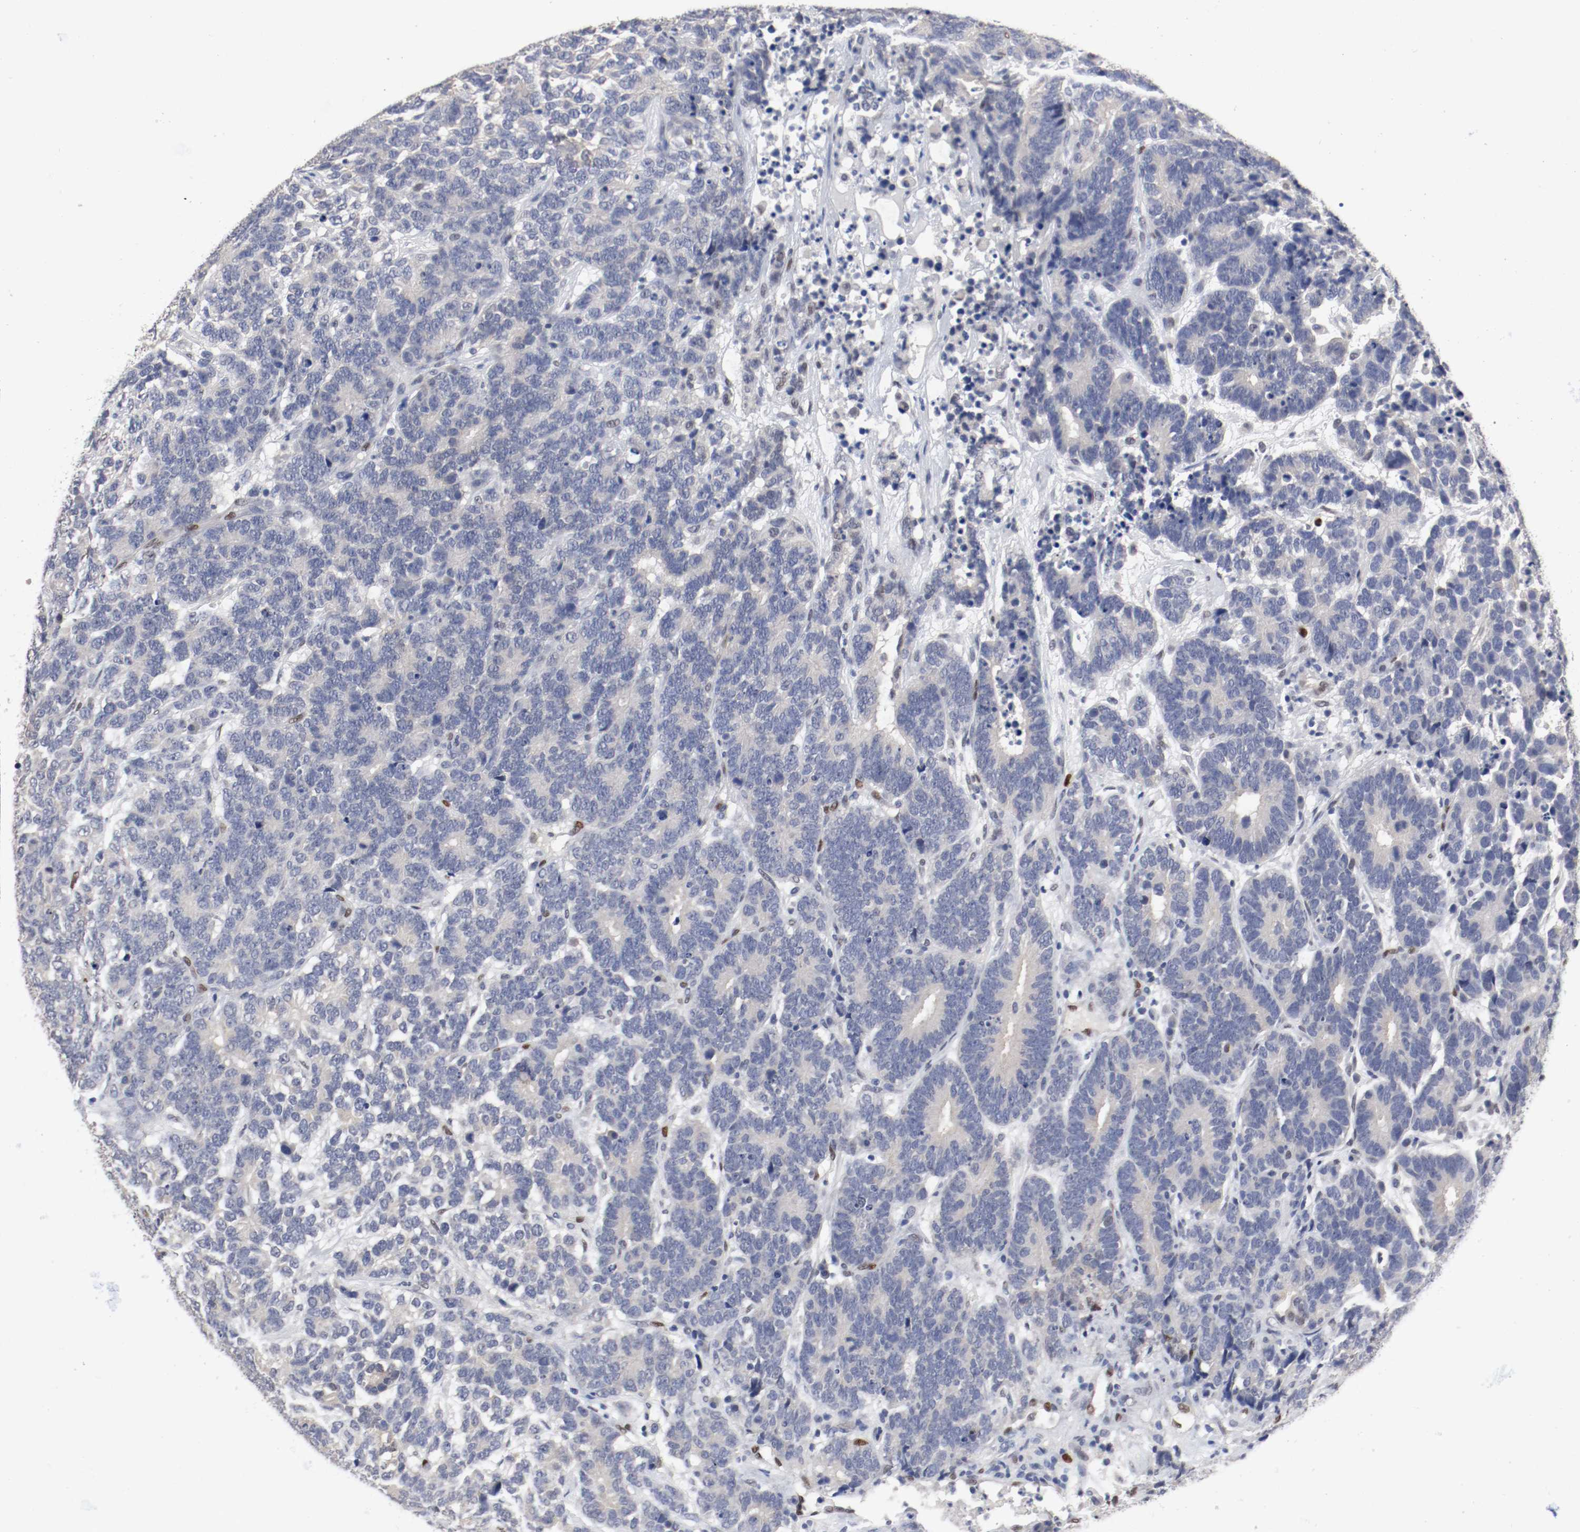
{"staining": {"intensity": "weak", "quantity": "<25%", "location": "cytoplasmic/membranous"}, "tissue": "testis cancer", "cell_type": "Tumor cells", "image_type": "cancer", "snomed": [{"axis": "morphology", "description": "Carcinoma, Embryonal, NOS"}, {"axis": "topography", "description": "Testis"}], "caption": "Testis cancer was stained to show a protein in brown. There is no significant positivity in tumor cells.", "gene": "FOSL2", "patient": {"sex": "male", "age": 26}}